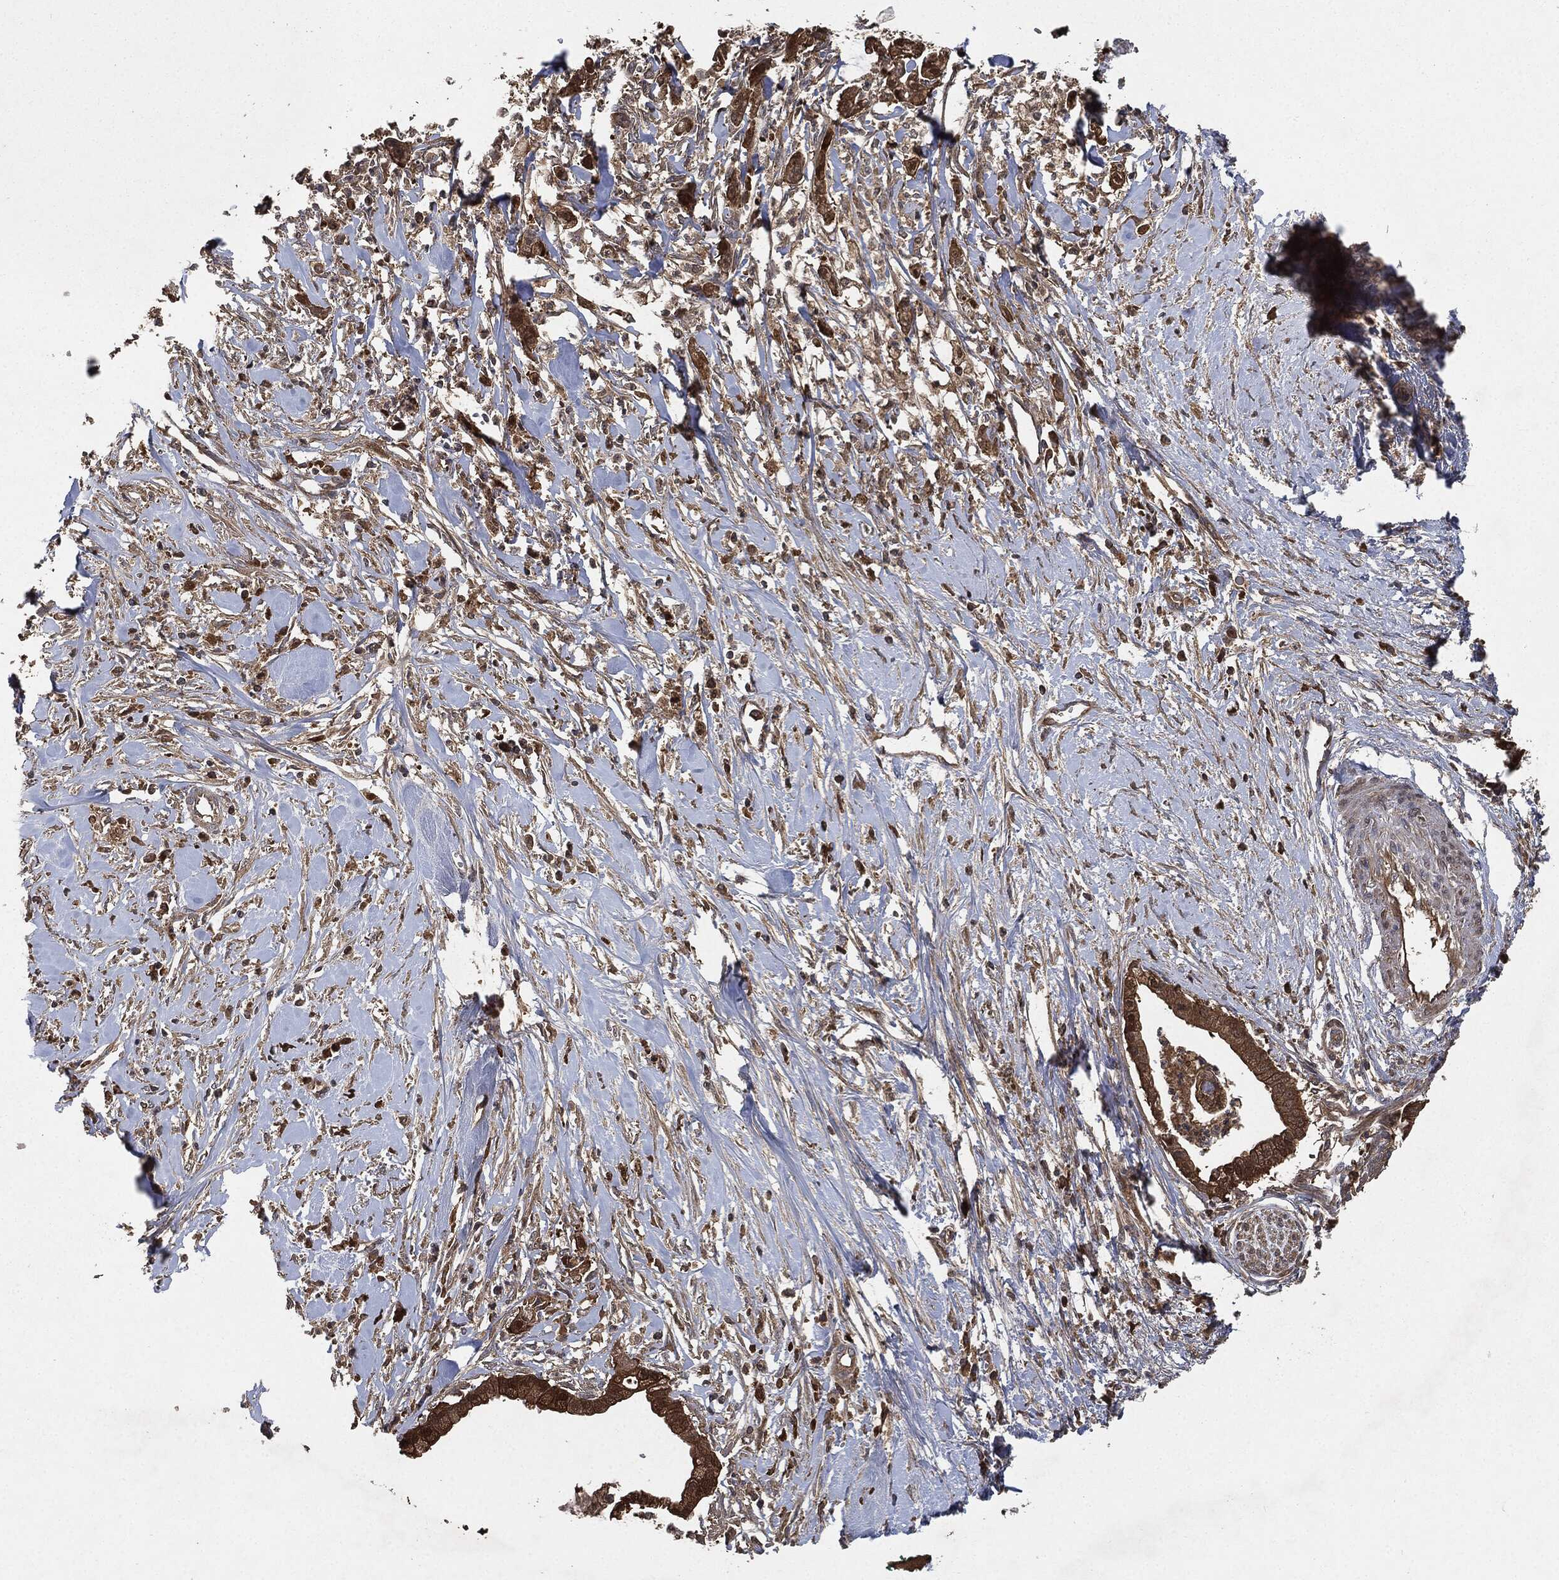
{"staining": {"intensity": "strong", "quantity": ">75%", "location": "cytoplasmic/membranous"}, "tissue": "pancreatic cancer", "cell_type": "Tumor cells", "image_type": "cancer", "snomed": [{"axis": "morphology", "description": "Normal tissue, NOS"}, {"axis": "morphology", "description": "Adenocarcinoma, NOS"}, {"axis": "topography", "description": "Pancreas"}], "caption": "Immunohistochemistry (IHC) (DAB) staining of human adenocarcinoma (pancreatic) exhibits strong cytoplasmic/membranous protein staining in about >75% of tumor cells.", "gene": "BRAF", "patient": {"sex": "female", "age": 58}}